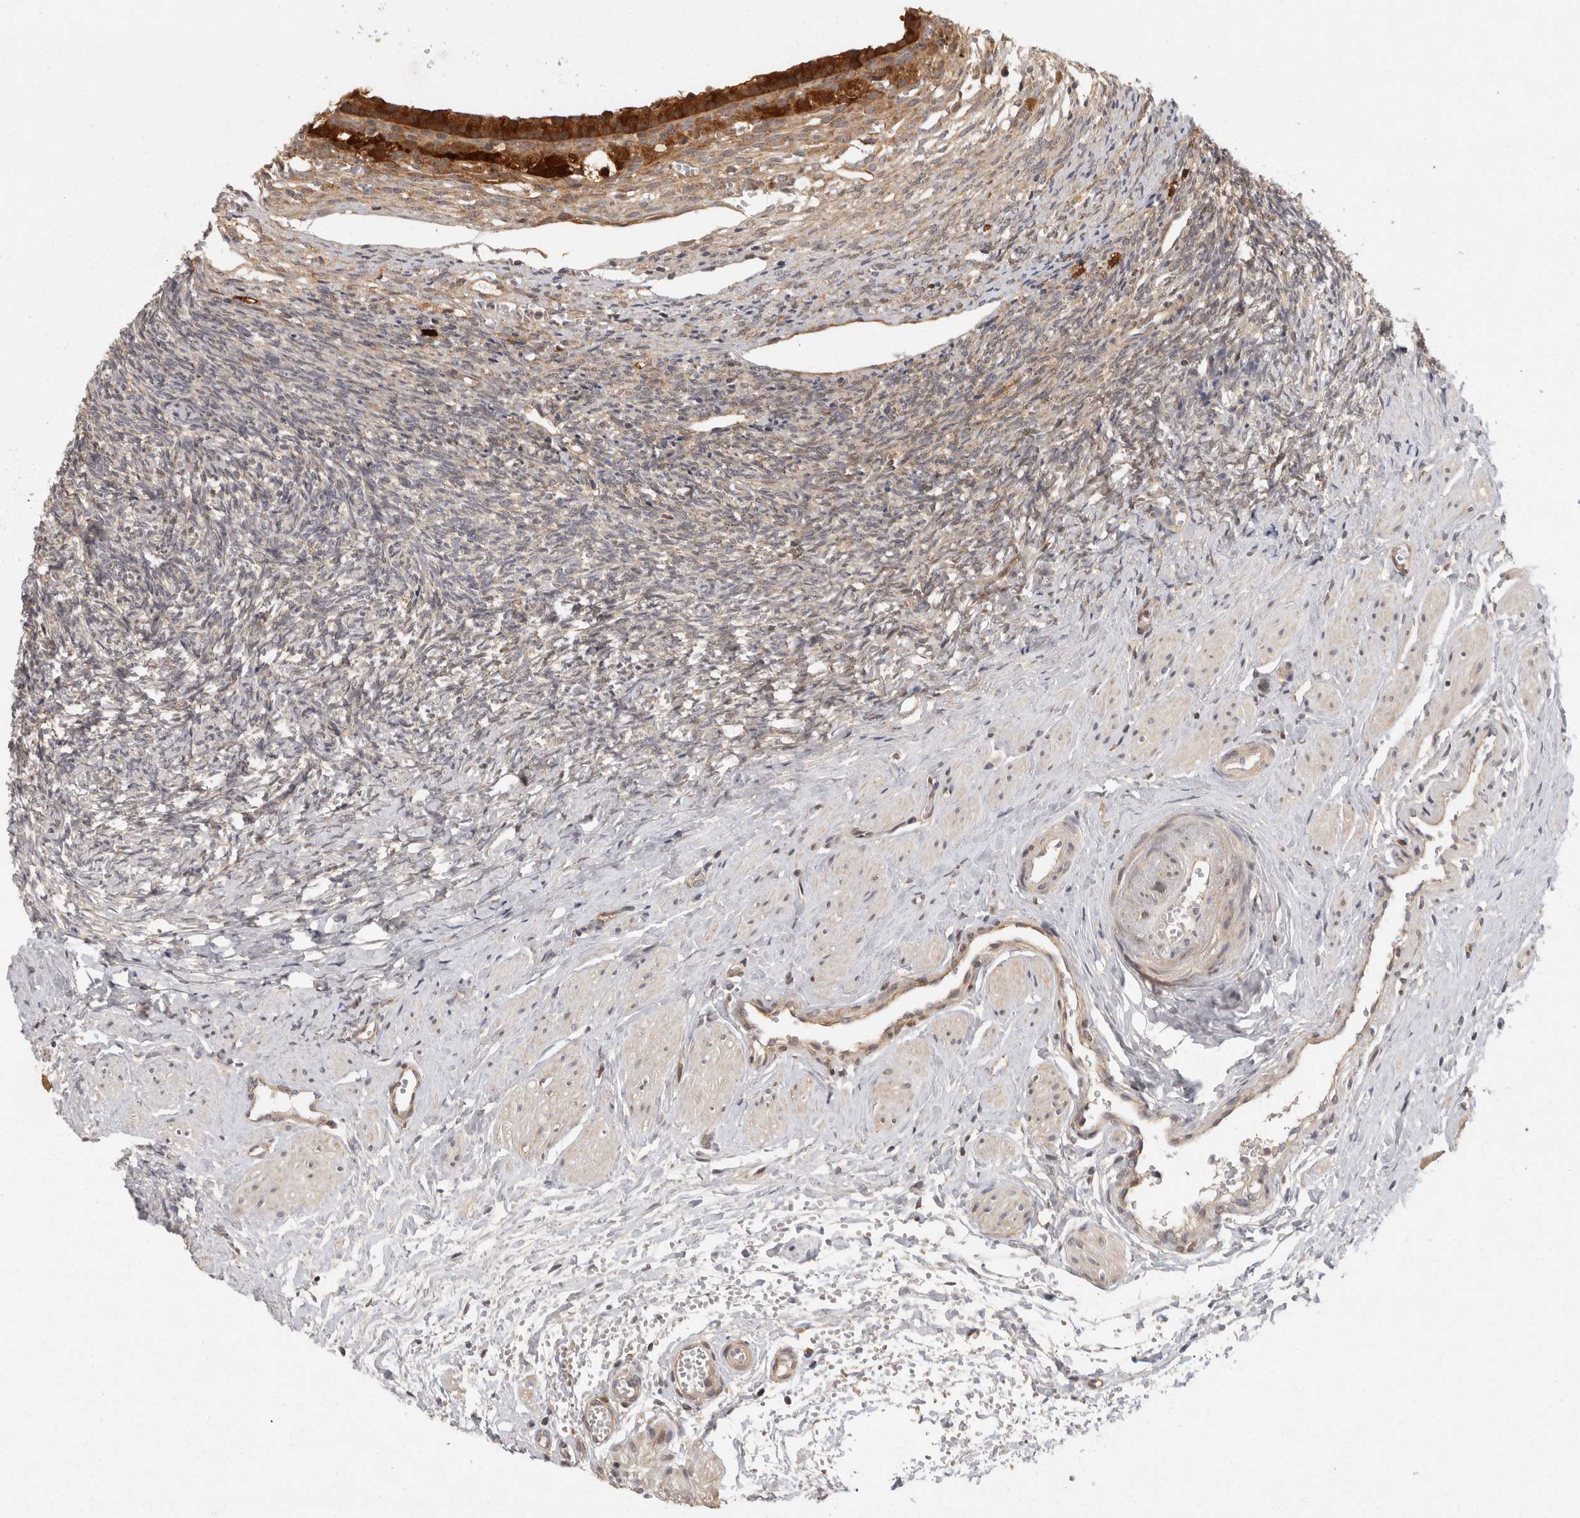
{"staining": {"intensity": "strong", "quantity": ">75%", "location": "cytoplasmic/membranous"}, "tissue": "ovary", "cell_type": "Follicle cells", "image_type": "normal", "snomed": [{"axis": "morphology", "description": "Normal tissue, NOS"}, {"axis": "topography", "description": "Ovary"}], "caption": "IHC staining of unremarkable ovary, which reveals high levels of strong cytoplasmic/membranous staining in about >75% of follicle cells indicating strong cytoplasmic/membranous protein positivity. The staining was performed using DAB (3,3'-diaminobenzidine) (brown) for protein detection and nuclei were counterstained in hematoxylin (blue).", "gene": "ACAT2", "patient": {"sex": "female", "age": 41}}